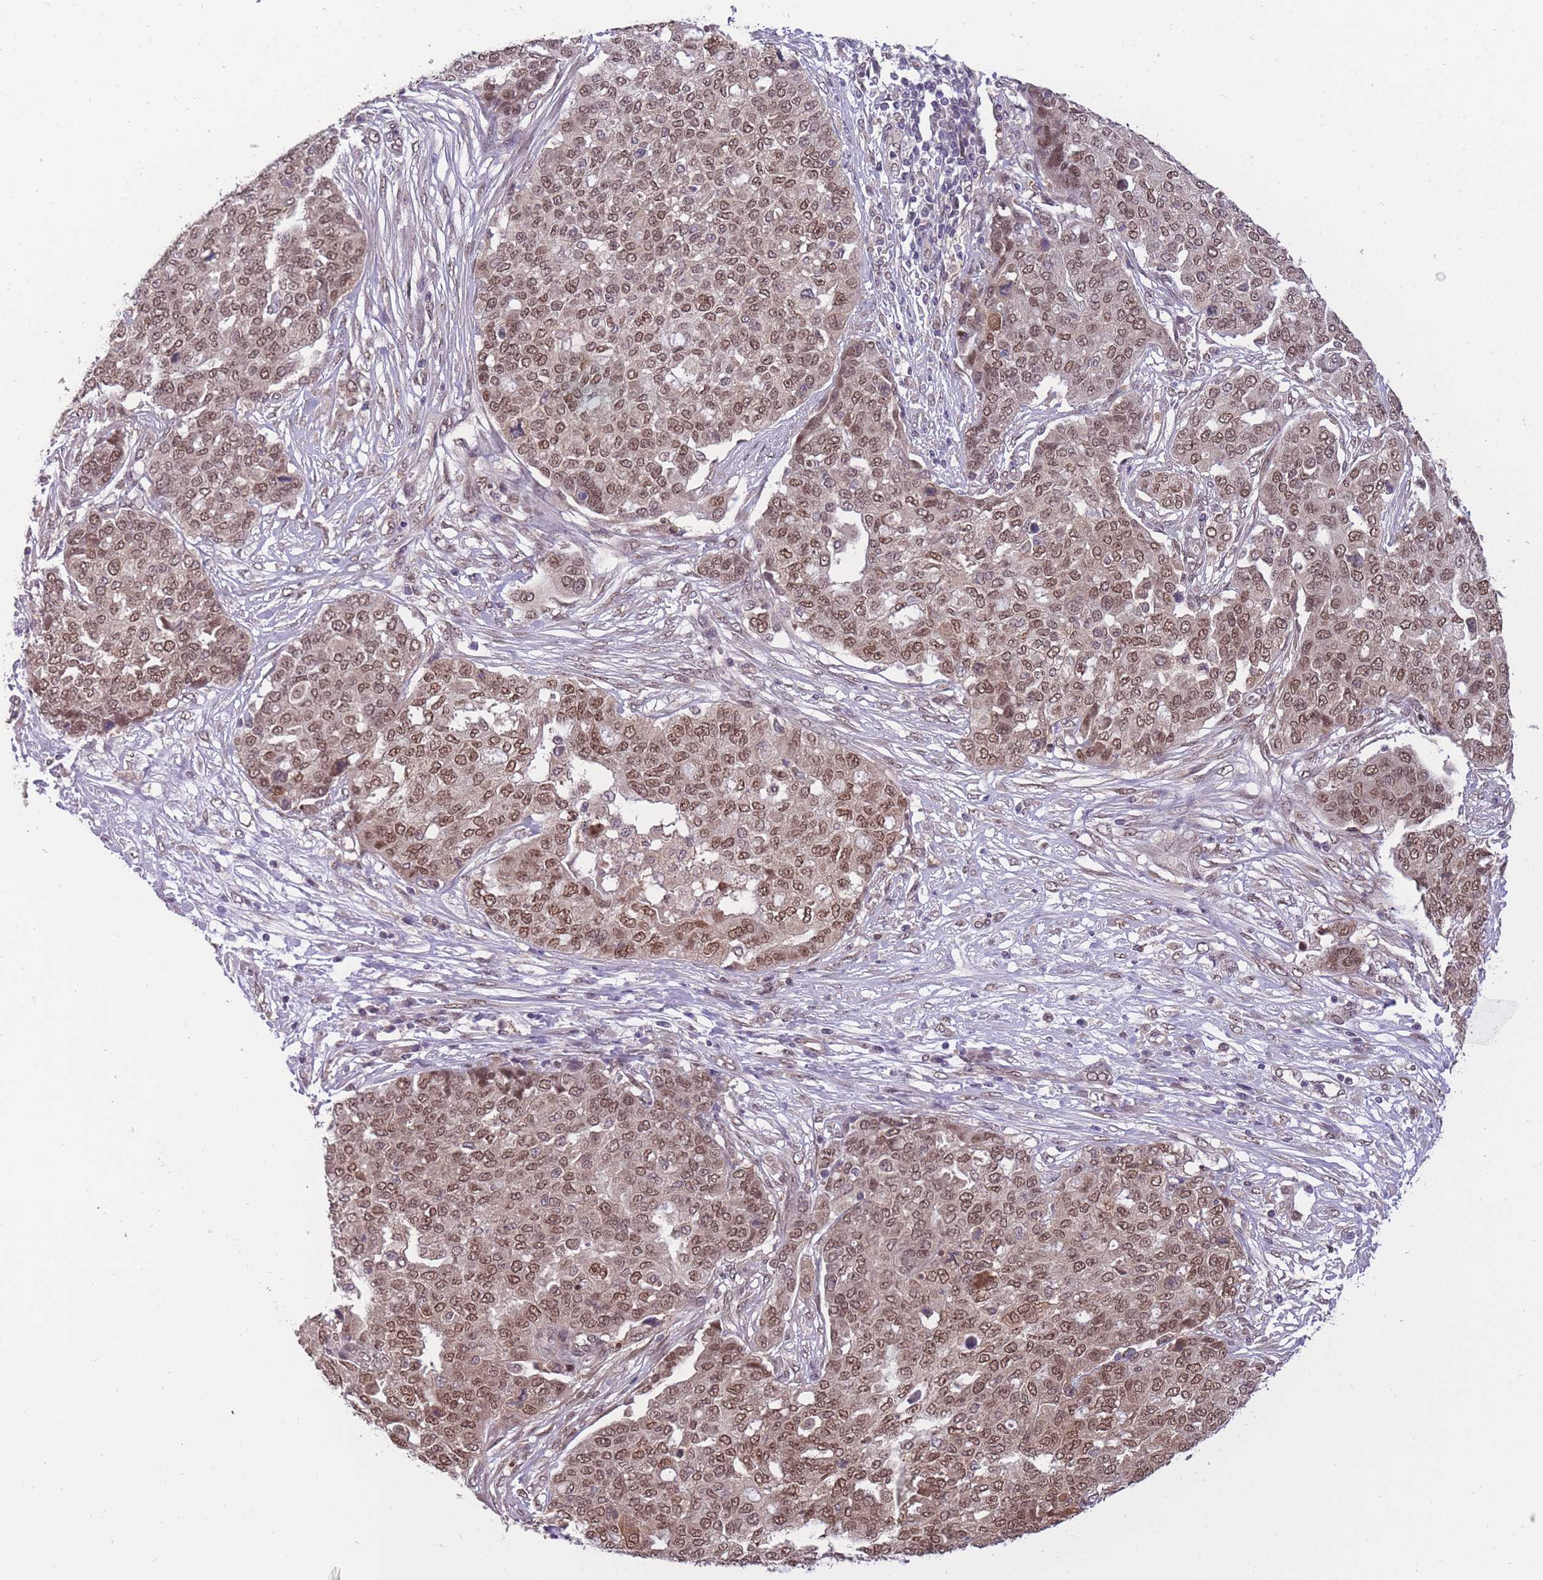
{"staining": {"intensity": "moderate", "quantity": ">75%", "location": "nuclear"}, "tissue": "ovarian cancer", "cell_type": "Tumor cells", "image_type": "cancer", "snomed": [{"axis": "morphology", "description": "Cystadenocarcinoma, serous, NOS"}, {"axis": "topography", "description": "Soft tissue"}, {"axis": "topography", "description": "Ovary"}], "caption": "High-power microscopy captured an IHC histopathology image of ovarian serous cystadenocarcinoma, revealing moderate nuclear staining in about >75% of tumor cells. (Stains: DAB in brown, nuclei in blue, Microscopy: brightfield microscopy at high magnification).", "gene": "CDIP1", "patient": {"sex": "female", "age": 57}}